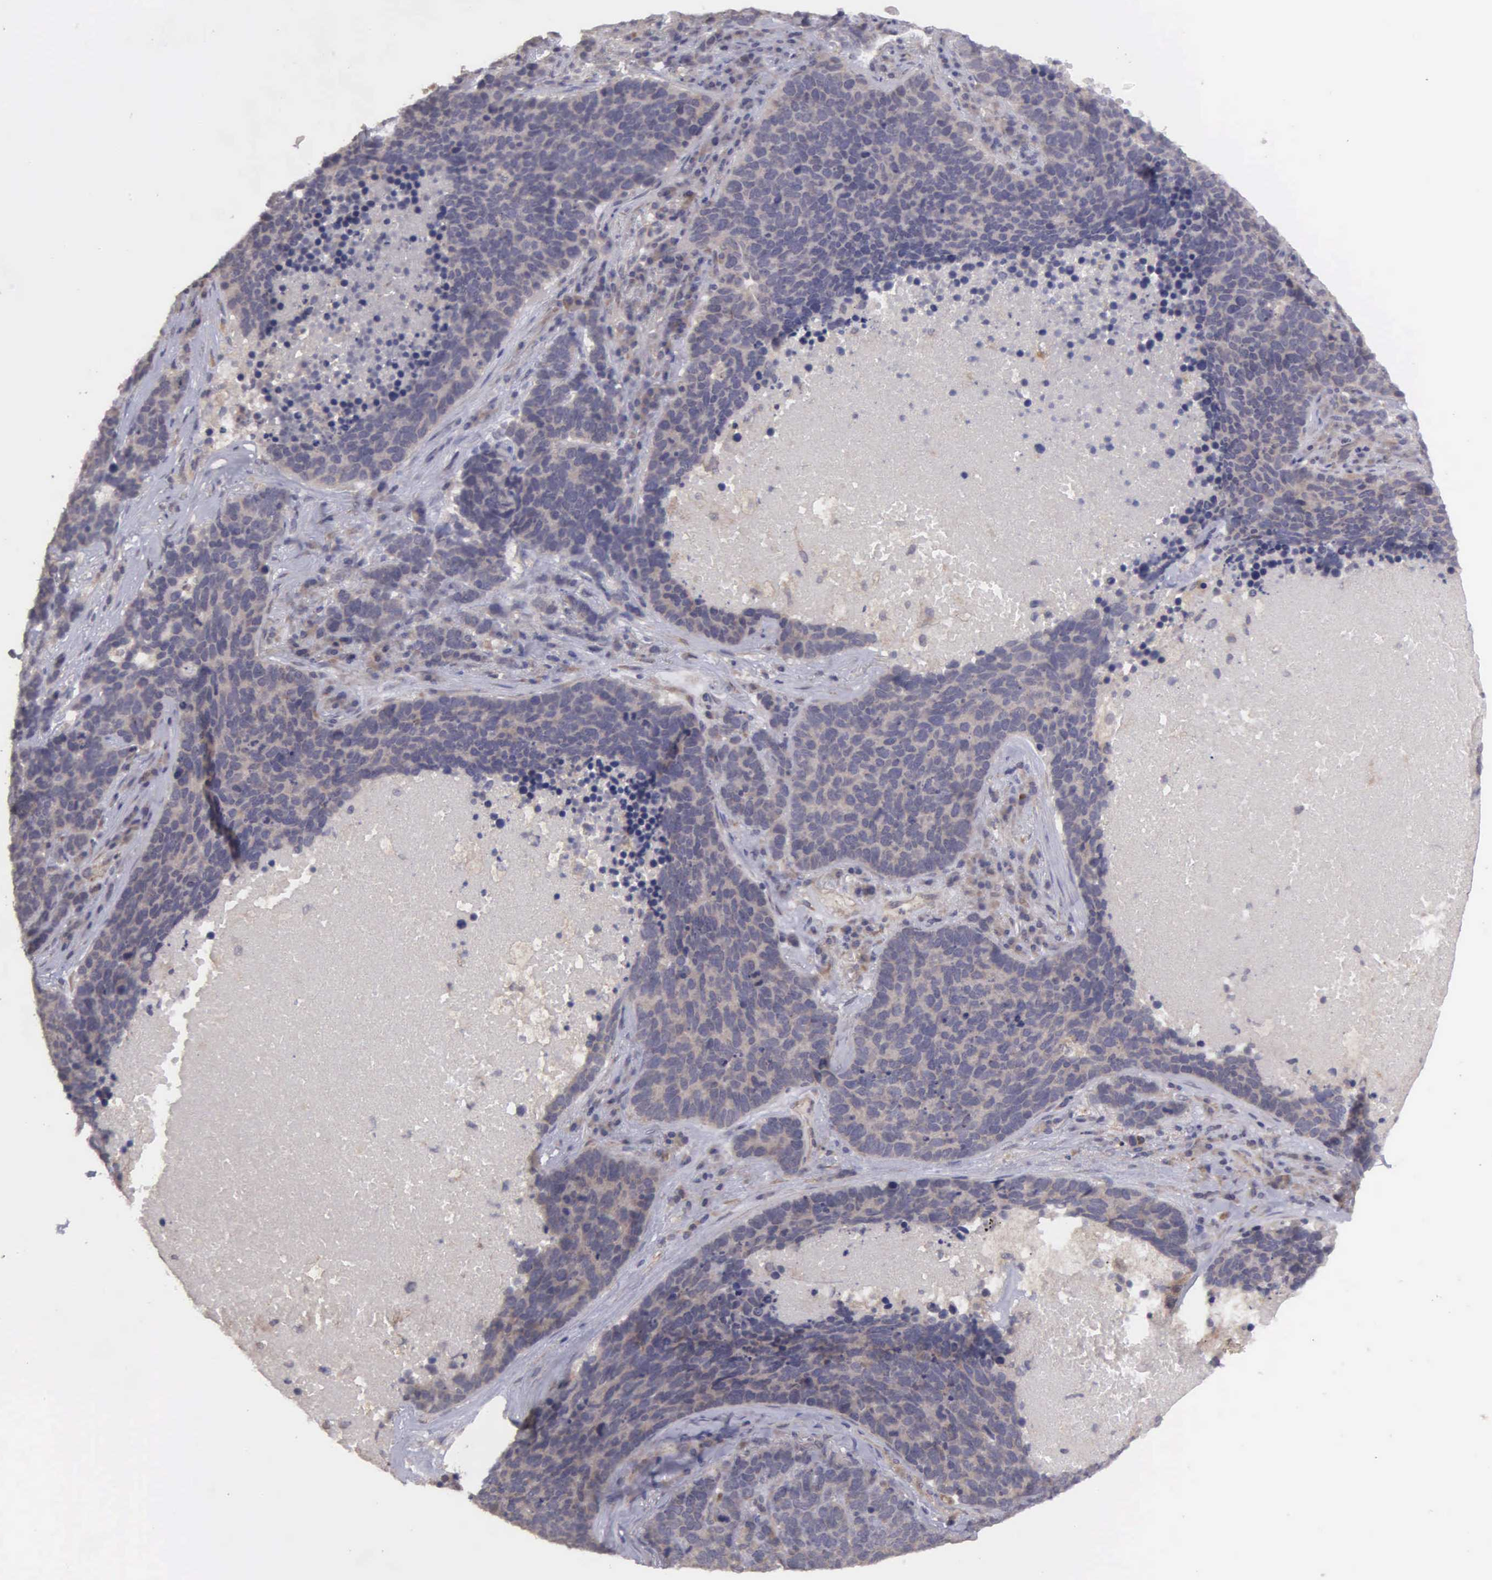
{"staining": {"intensity": "negative", "quantity": "none", "location": "none"}, "tissue": "lung cancer", "cell_type": "Tumor cells", "image_type": "cancer", "snomed": [{"axis": "morphology", "description": "Neoplasm, malignant, NOS"}, {"axis": "topography", "description": "Lung"}], "caption": "Lung cancer stained for a protein using immunohistochemistry (IHC) demonstrates no expression tumor cells.", "gene": "RTL10", "patient": {"sex": "female", "age": 75}}